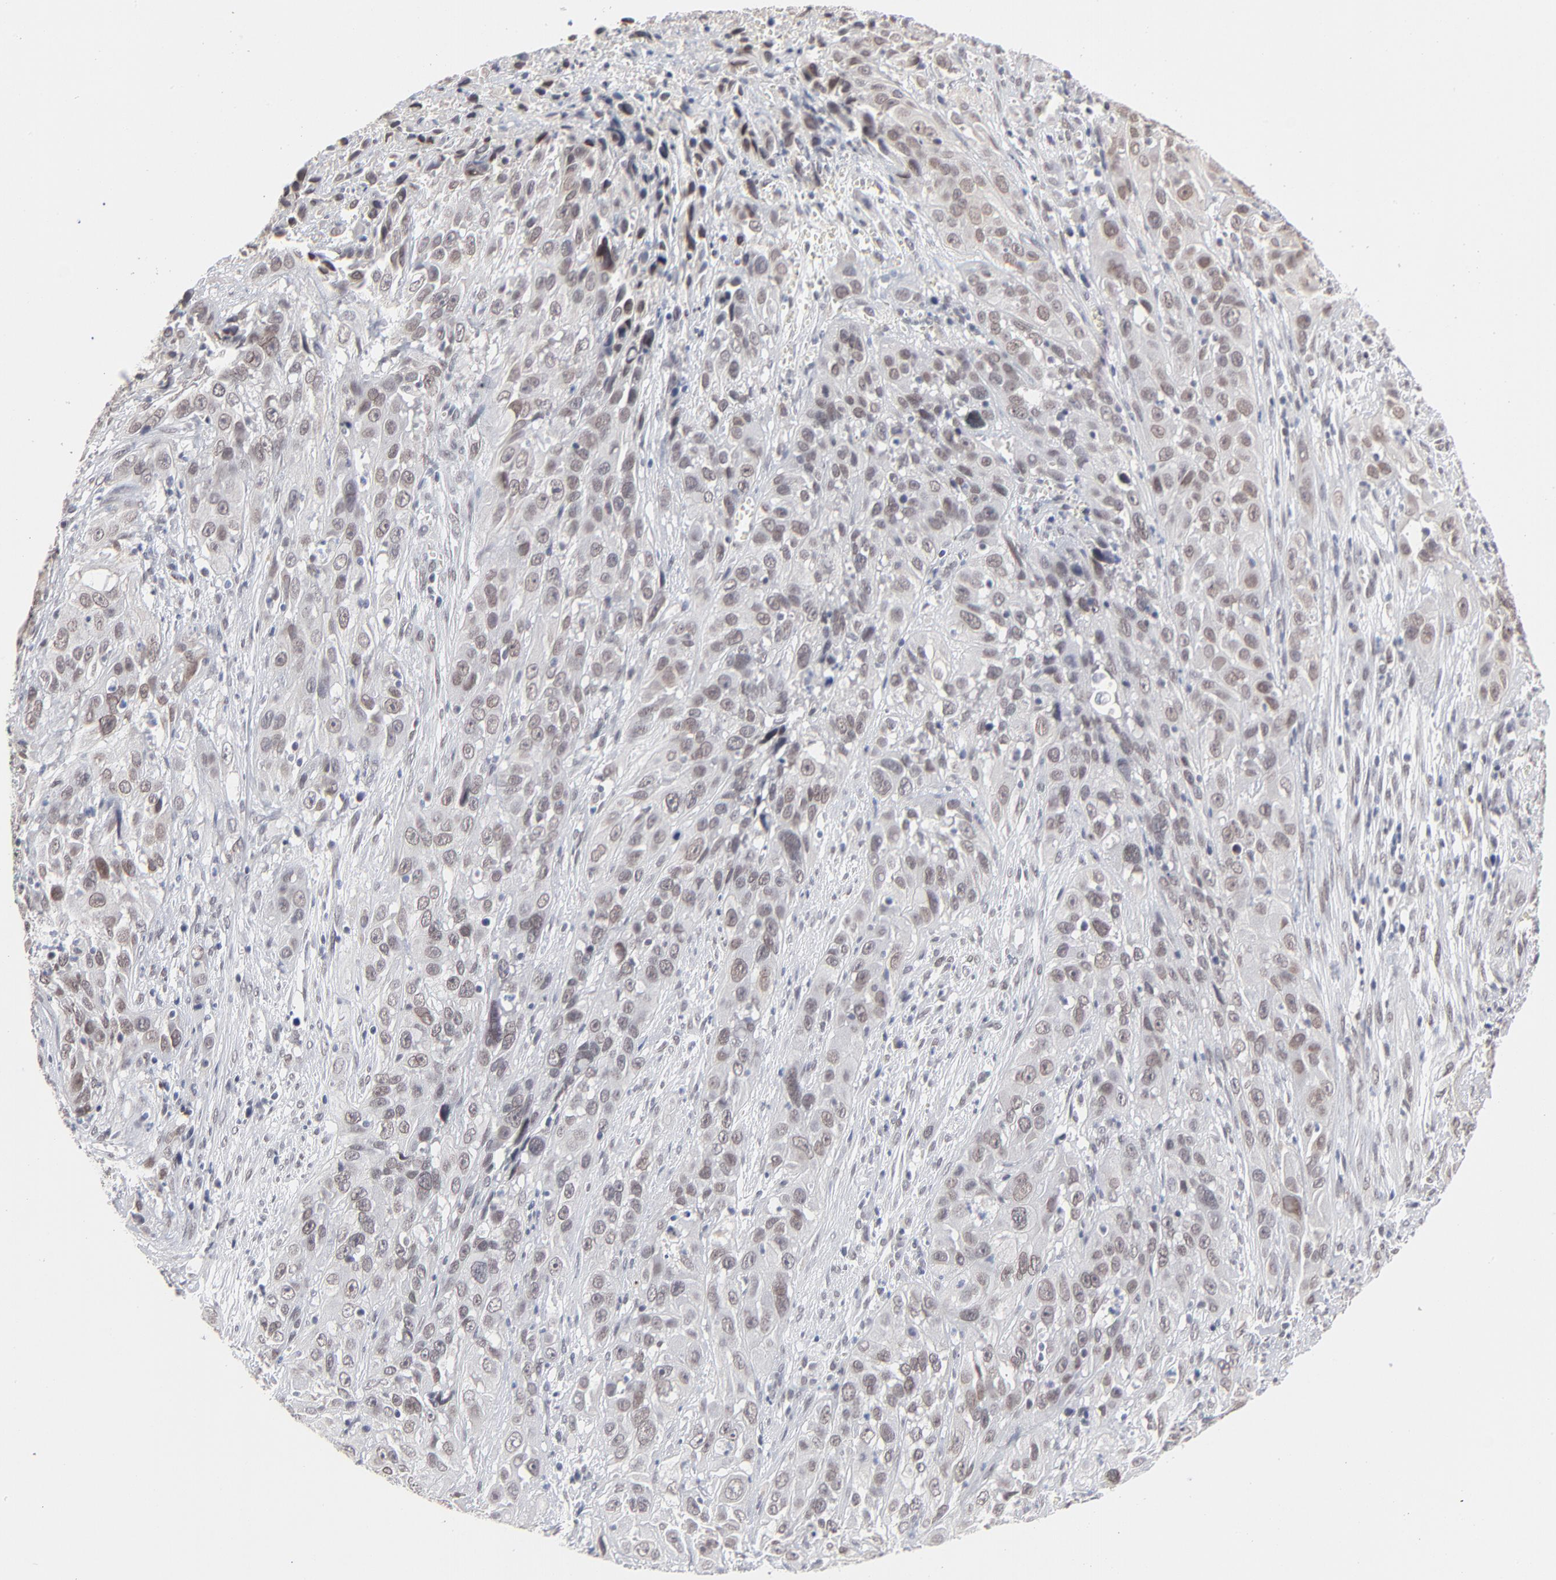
{"staining": {"intensity": "weak", "quantity": "<25%", "location": "nuclear"}, "tissue": "cervical cancer", "cell_type": "Tumor cells", "image_type": "cancer", "snomed": [{"axis": "morphology", "description": "Squamous cell carcinoma, NOS"}, {"axis": "topography", "description": "Cervix"}], "caption": "Immunohistochemistry (IHC) of human cervical squamous cell carcinoma displays no expression in tumor cells.", "gene": "MBIP", "patient": {"sex": "female", "age": 32}}